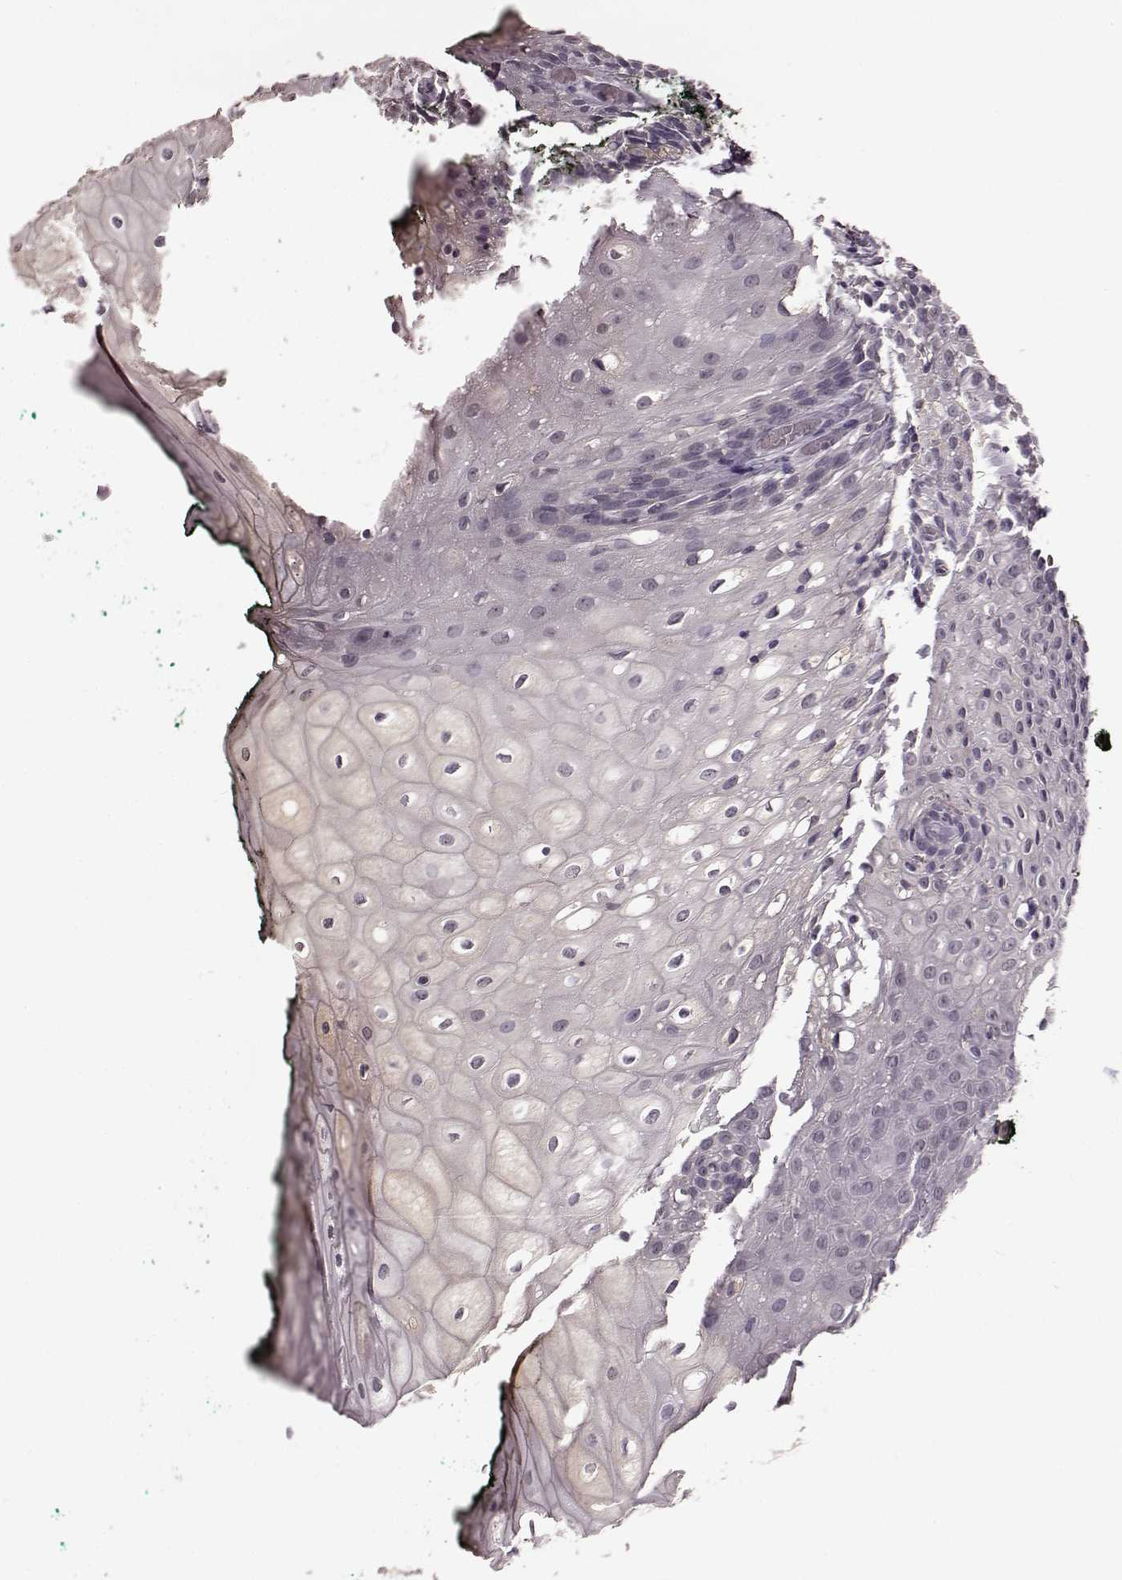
{"staining": {"intensity": "negative", "quantity": "none", "location": "none"}, "tissue": "oral mucosa", "cell_type": "Squamous epithelial cells", "image_type": "normal", "snomed": [{"axis": "morphology", "description": "Normal tissue, NOS"}, {"axis": "topography", "description": "Oral tissue"}, {"axis": "topography", "description": "Head-Neck"}], "caption": "IHC of unremarkable oral mucosa reveals no positivity in squamous epithelial cells.", "gene": "NRL", "patient": {"sex": "female", "age": 68}}